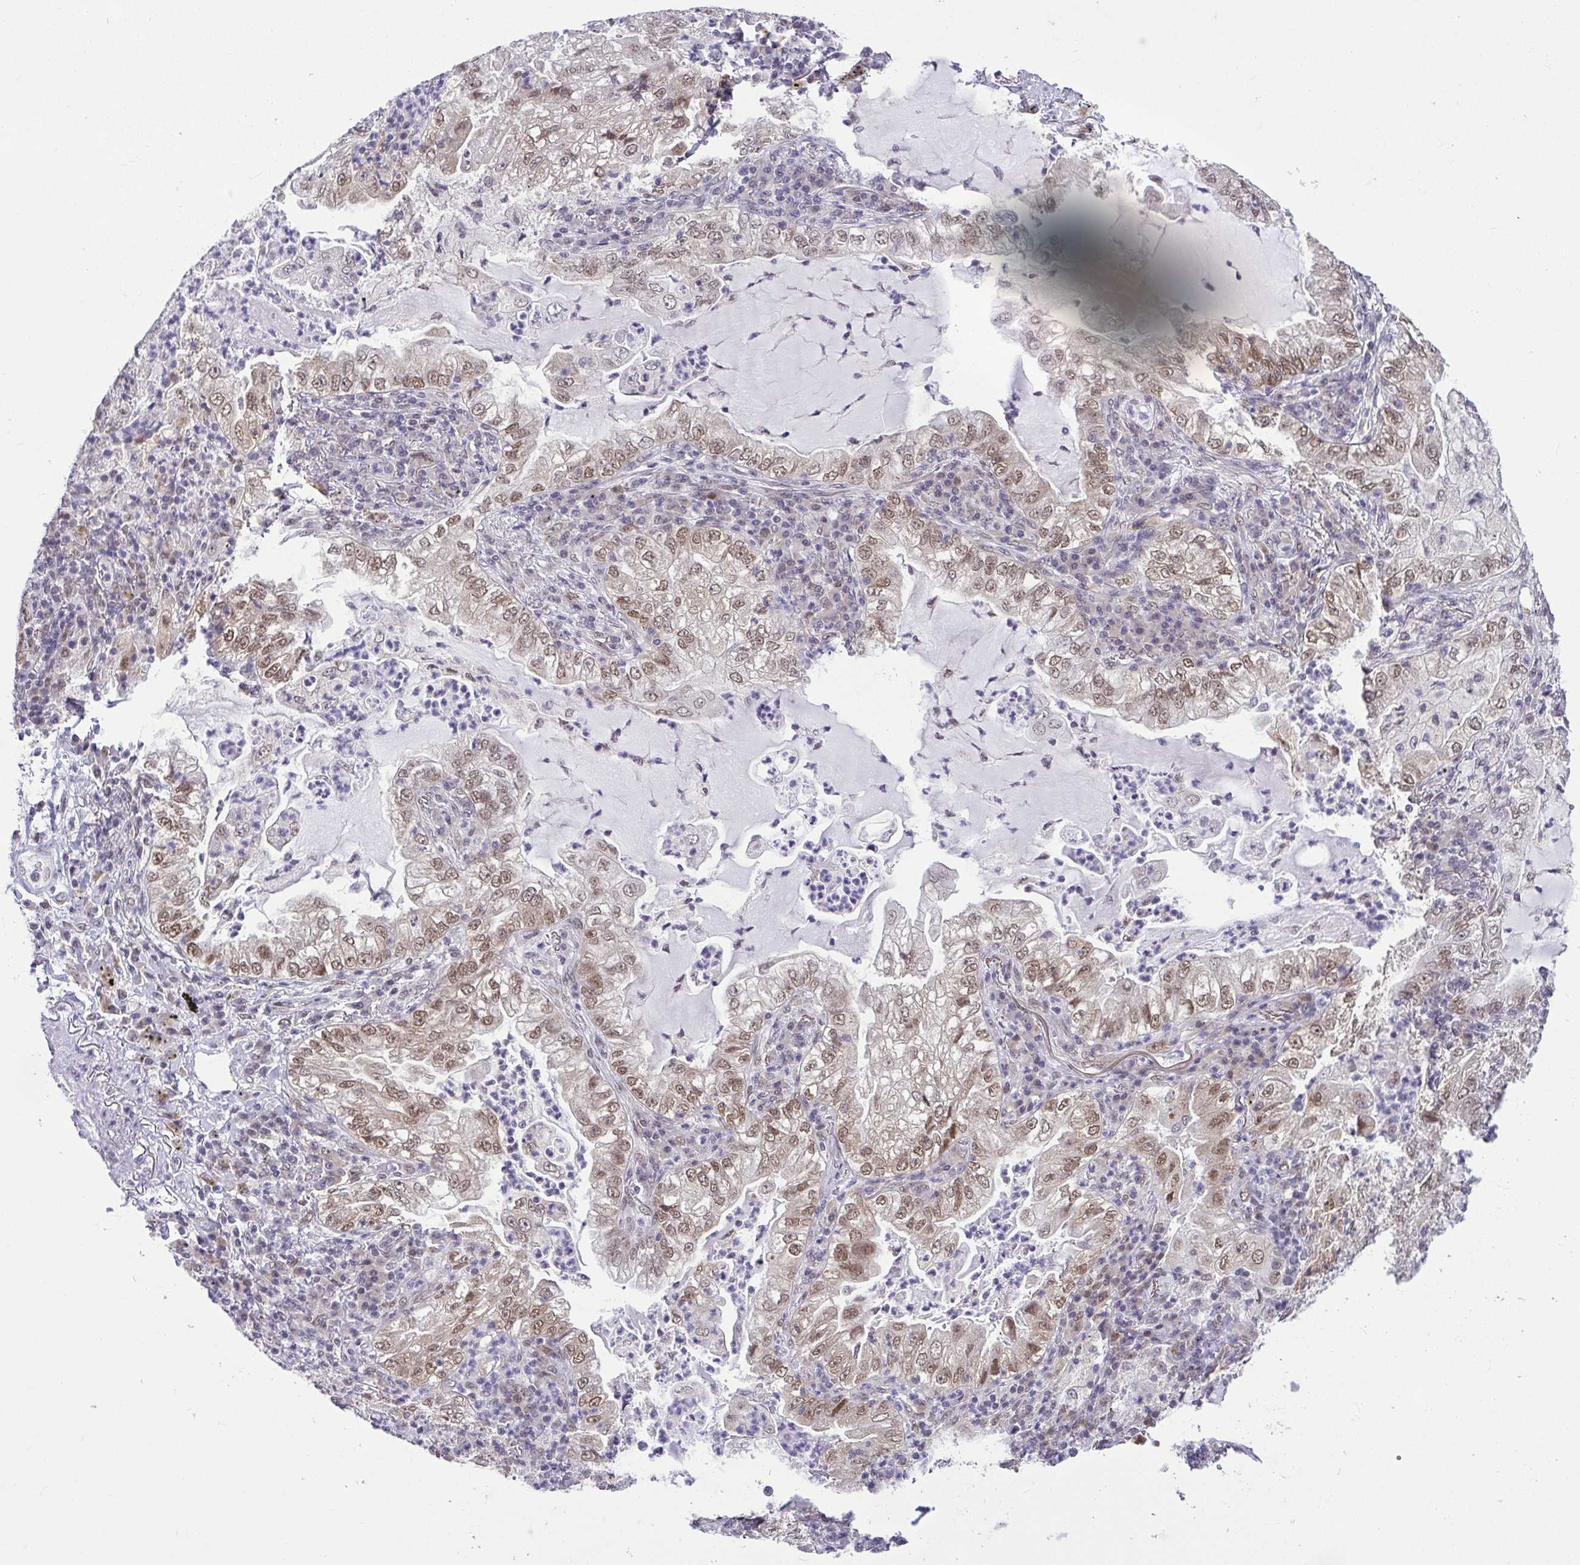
{"staining": {"intensity": "moderate", "quantity": "25%-75%", "location": "nuclear"}, "tissue": "lung cancer", "cell_type": "Tumor cells", "image_type": "cancer", "snomed": [{"axis": "morphology", "description": "Adenocarcinoma, NOS"}, {"axis": "topography", "description": "Lung"}], "caption": "Immunohistochemistry (IHC) histopathology image of human lung adenocarcinoma stained for a protein (brown), which shows medium levels of moderate nuclear staining in approximately 25%-75% of tumor cells.", "gene": "RBM3", "patient": {"sex": "female", "age": 73}}